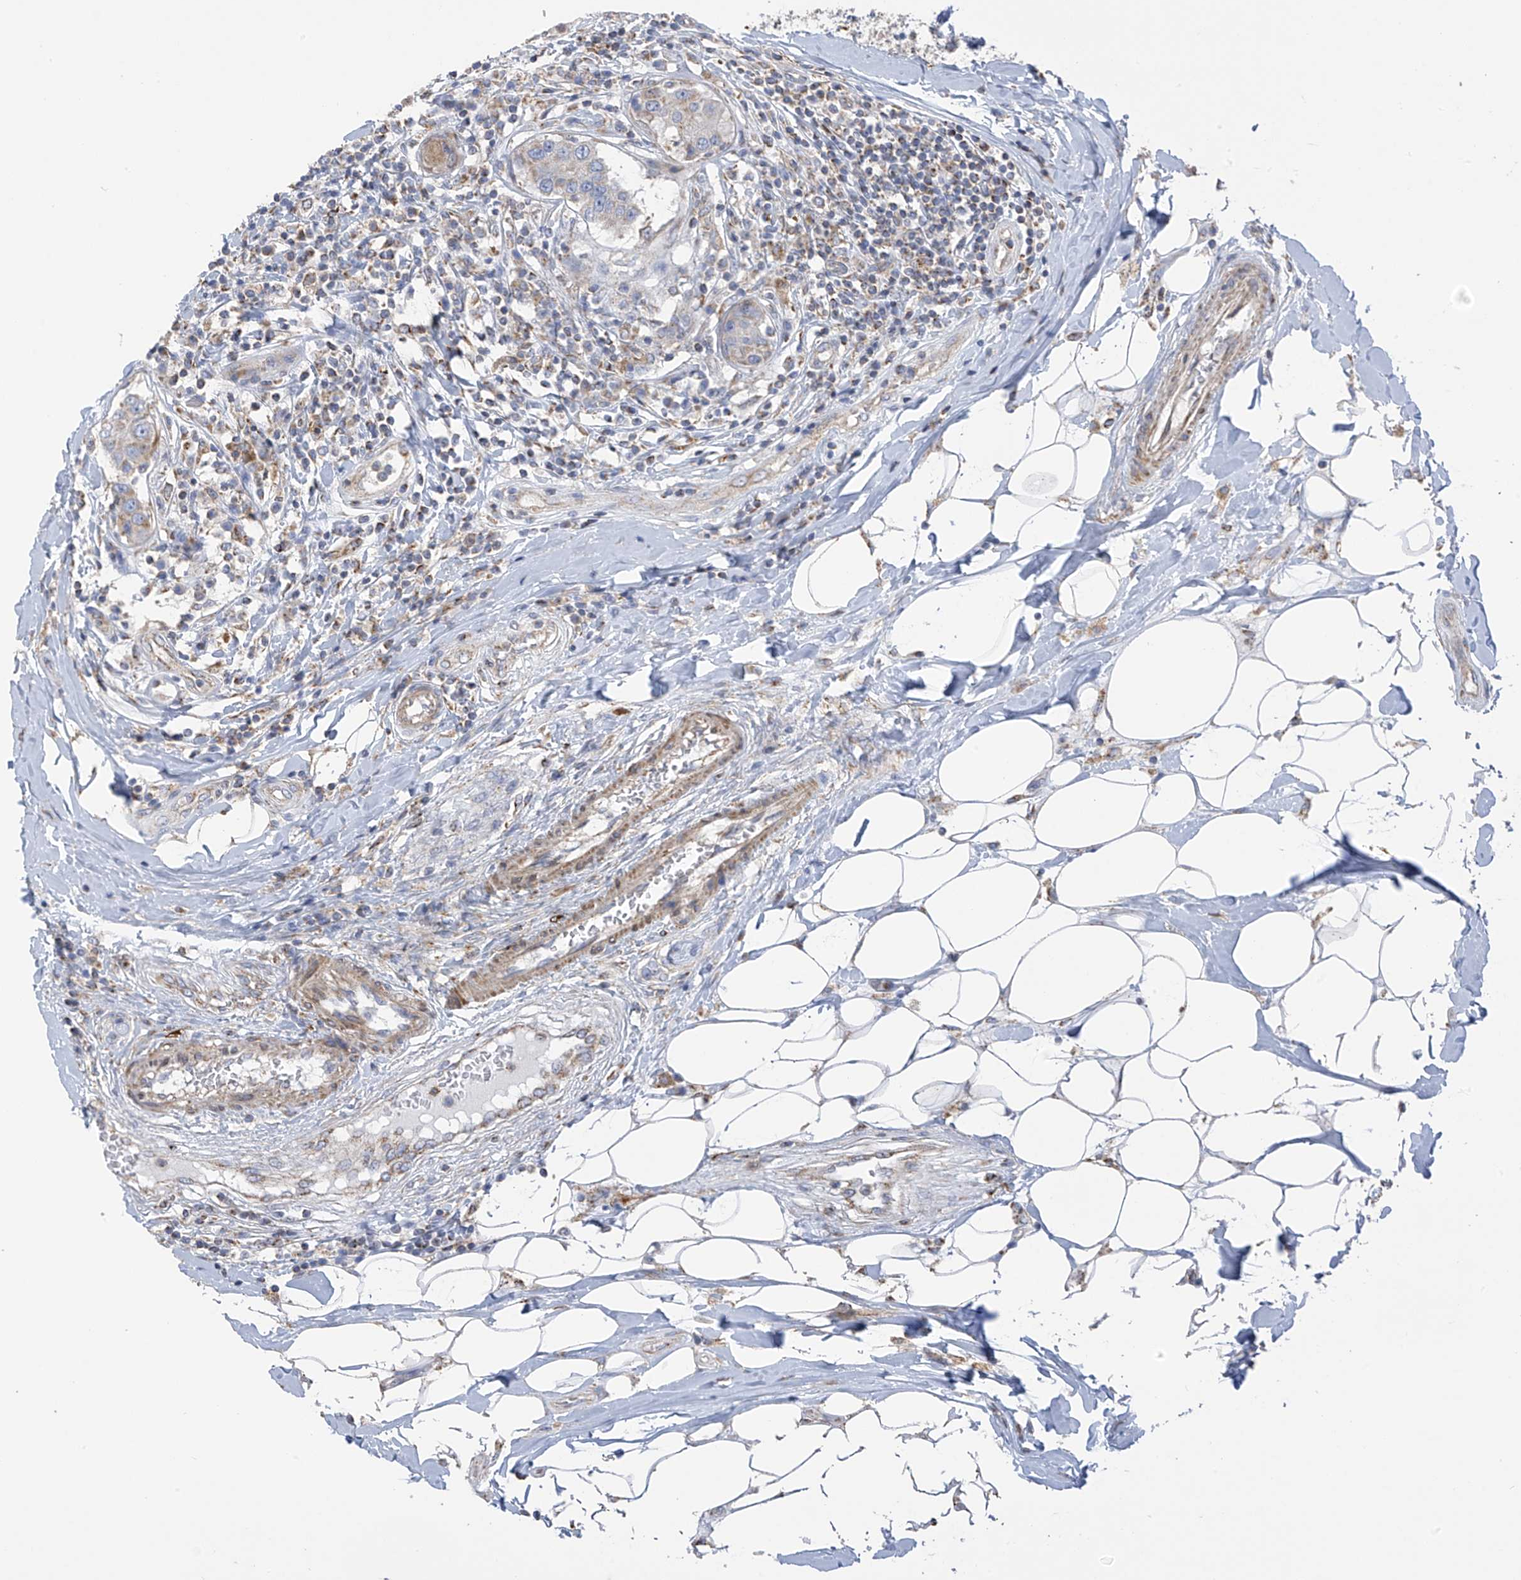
{"staining": {"intensity": "moderate", "quantity": "<25%", "location": "cytoplasmic/membranous"}, "tissue": "breast cancer", "cell_type": "Tumor cells", "image_type": "cancer", "snomed": [{"axis": "morphology", "description": "Duct carcinoma"}, {"axis": "topography", "description": "Breast"}], "caption": "Moderate cytoplasmic/membranous expression is appreciated in about <25% of tumor cells in breast cancer.", "gene": "ITM2B", "patient": {"sex": "female", "age": 27}}